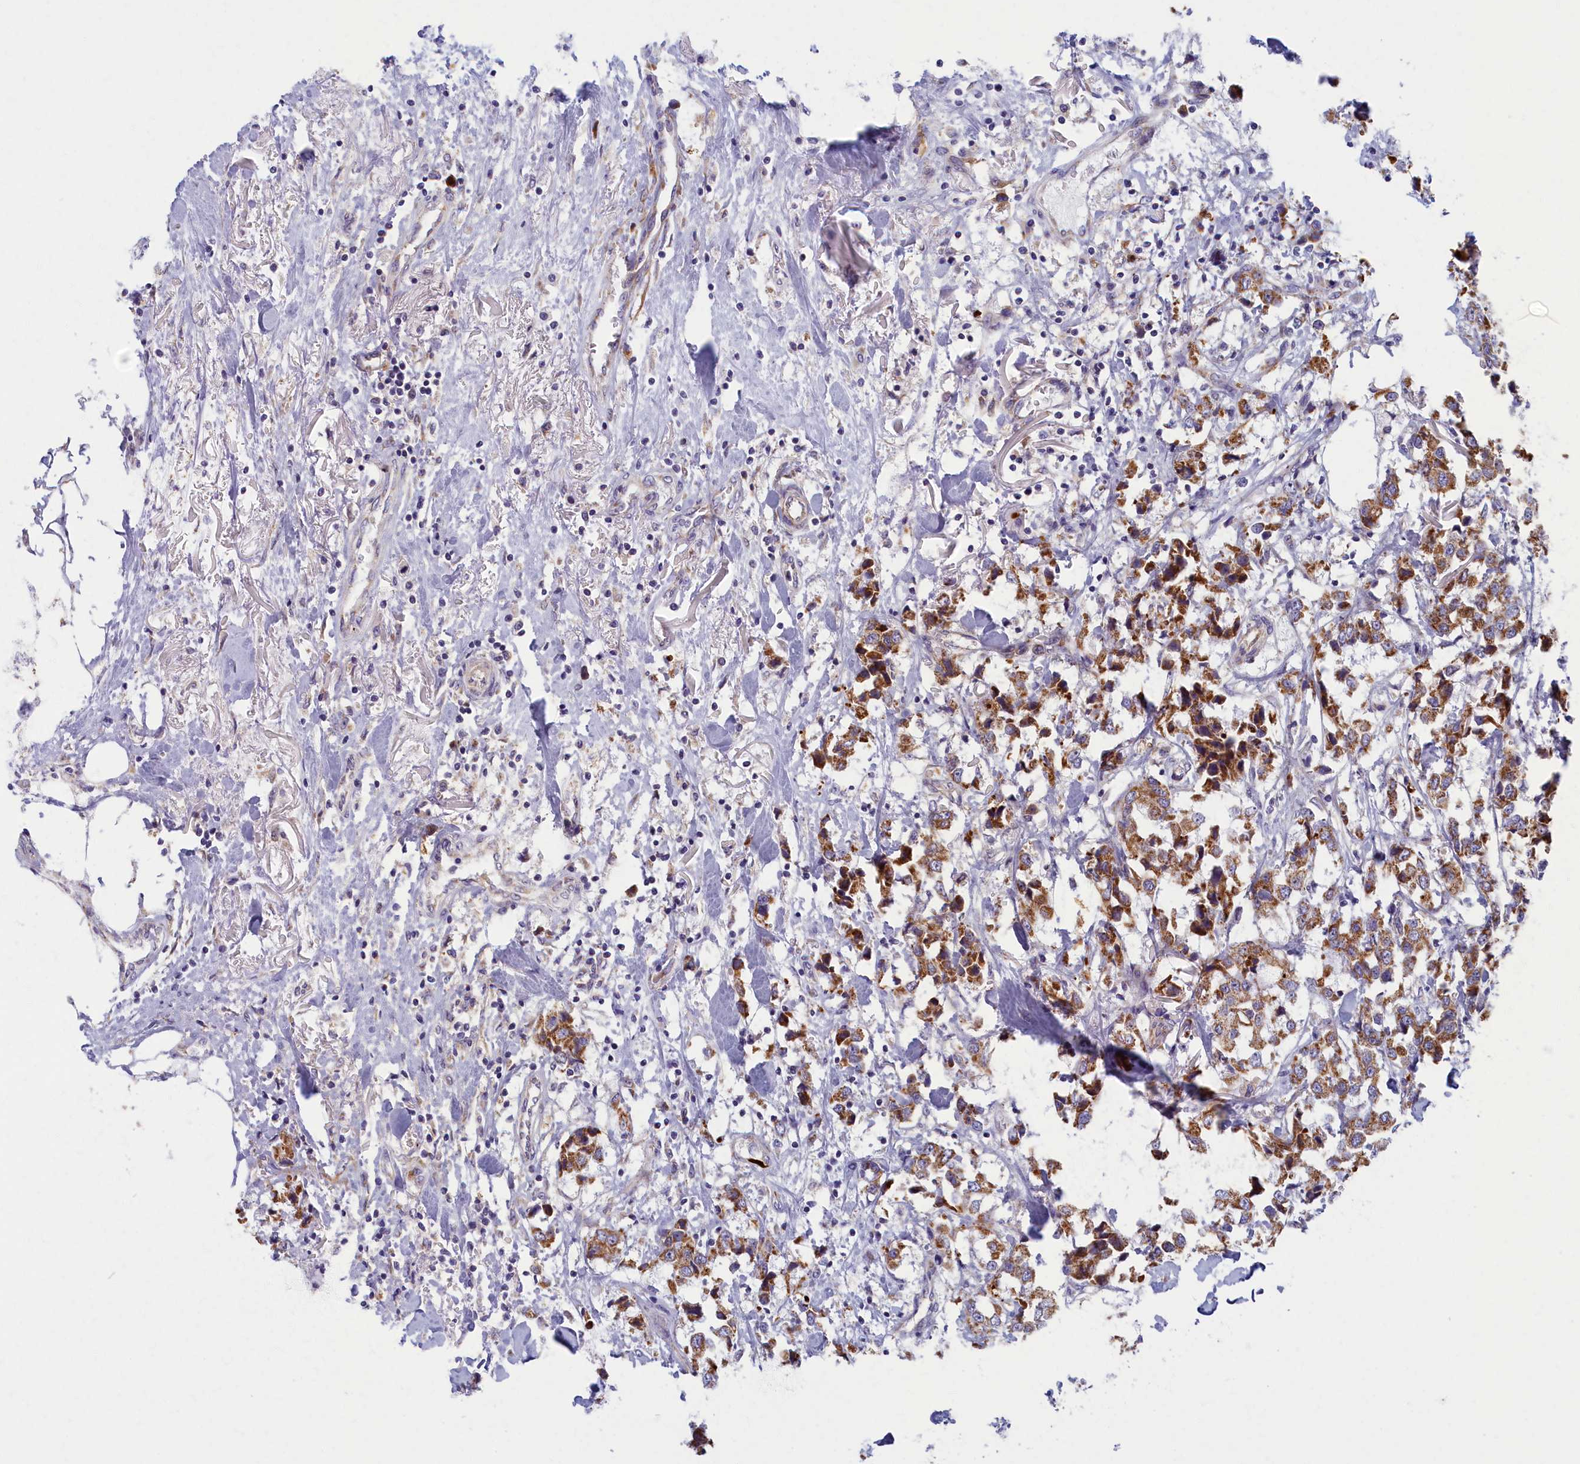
{"staining": {"intensity": "moderate", "quantity": ">75%", "location": "cytoplasmic/membranous"}, "tissue": "breast cancer", "cell_type": "Tumor cells", "image_type": "cancer", "snomed": [{"axis": "morphology", "description": "Duct carcinoma"}, {"axis": "topography", "description": "Breast"}], "caption": "Immunohistochemistry (IHC) (DAB (3,3'-diaminobenzidine)) staining of breast invasive ductal carcinoma reveals moderate cytoplasmic/membranous protein staining in approximately >75% of tumor cells.", "gene": "MRPS25", "patient": {"sex": "female", "age": 80}}